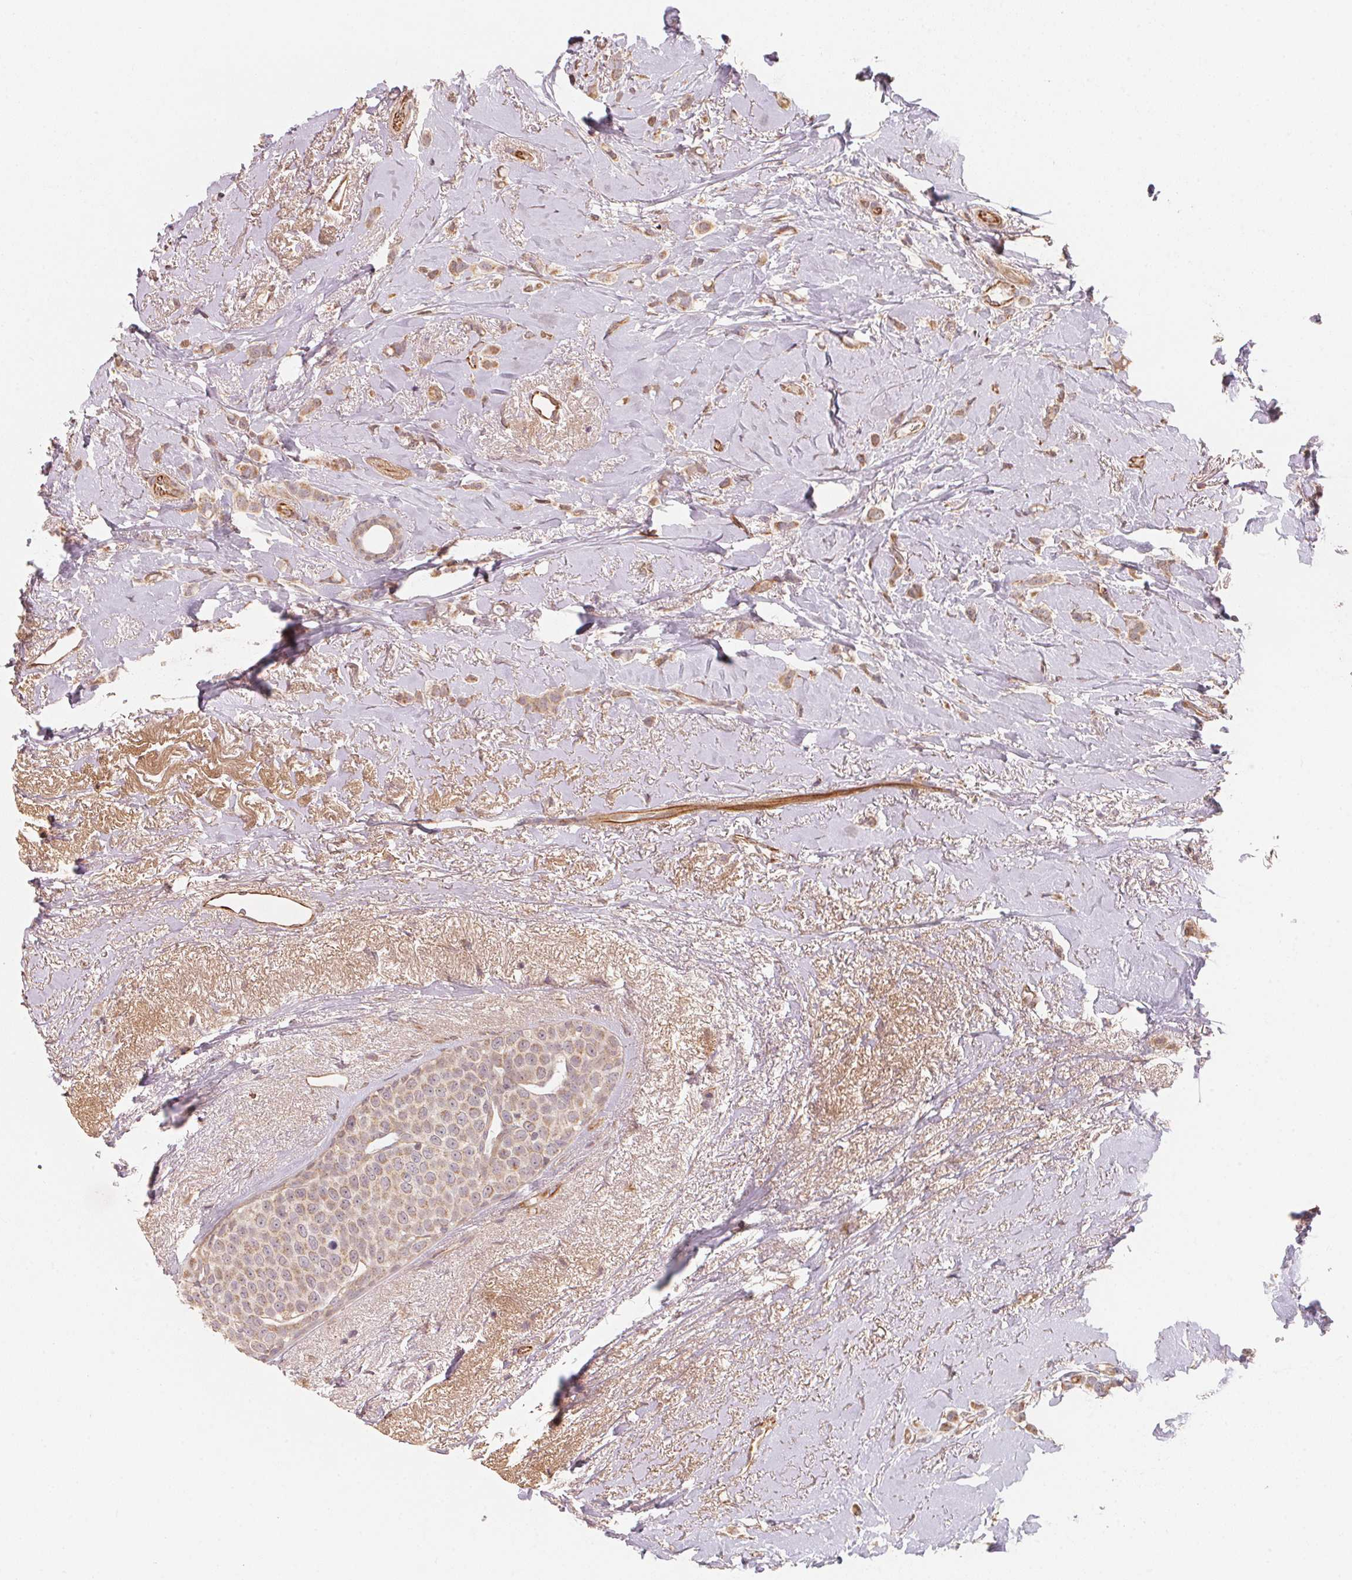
{"staining": {"intensity": "weak", "quantity": ">75%", "location": "cytoplasmic/membranous"}, "tissue": "breast cancer", "cell_type": "Tumor cells", "image_type": "cancer", "snomed": [{"axis": "morphology", "description": "Lobular carcinoma"}, {"axis": "topography", "description": "Breast"}], "caption": "Breast cancer (lobular carcinoma) stained with a protein marker exhibits weak staining in tumor cells.", "gene": "TSPAN12", "patient": {"sex": "female", "age": 66}}